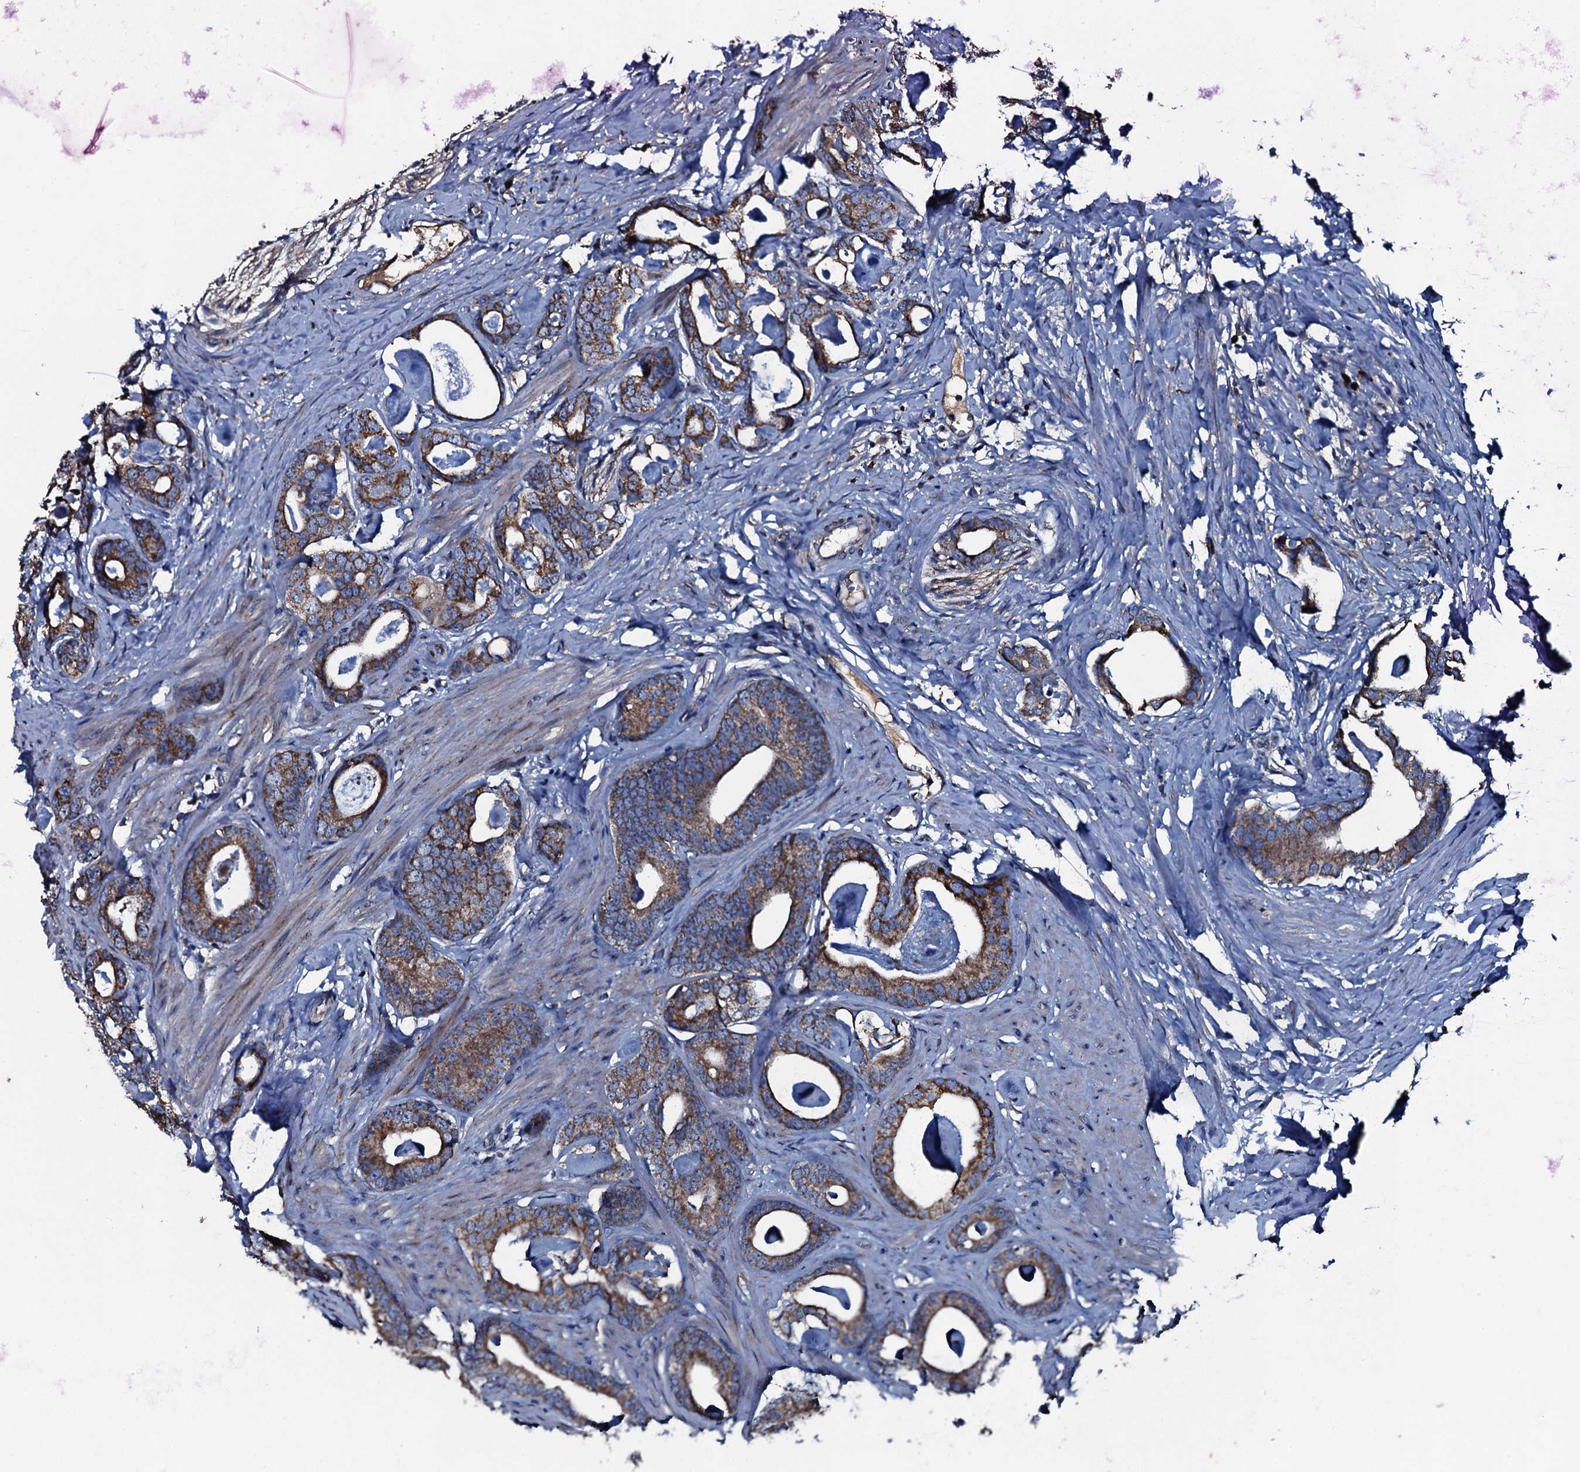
{"staining": {"intensity": "moderate", "quantity": ">75%", "location": "cytoplasmic/membranous"}, "tissue": "prostate cancer", "cell_type": "Tumor cells", "image_type": "cancer", "snomed": [{"axis": "morphology", "description": "Adenocarcinoma, Low grade"}, {"axis": "topography", "description": "Prostate"}], "caption": "This image reveals IHC staining of human low-grade adenocarcinoma (prostate), with medium moderate cytoplasmic/membranous expression in about >75% of tumor cells.", "gene": "ACSS3", "patient": {"sex": "male", "age": 63}}